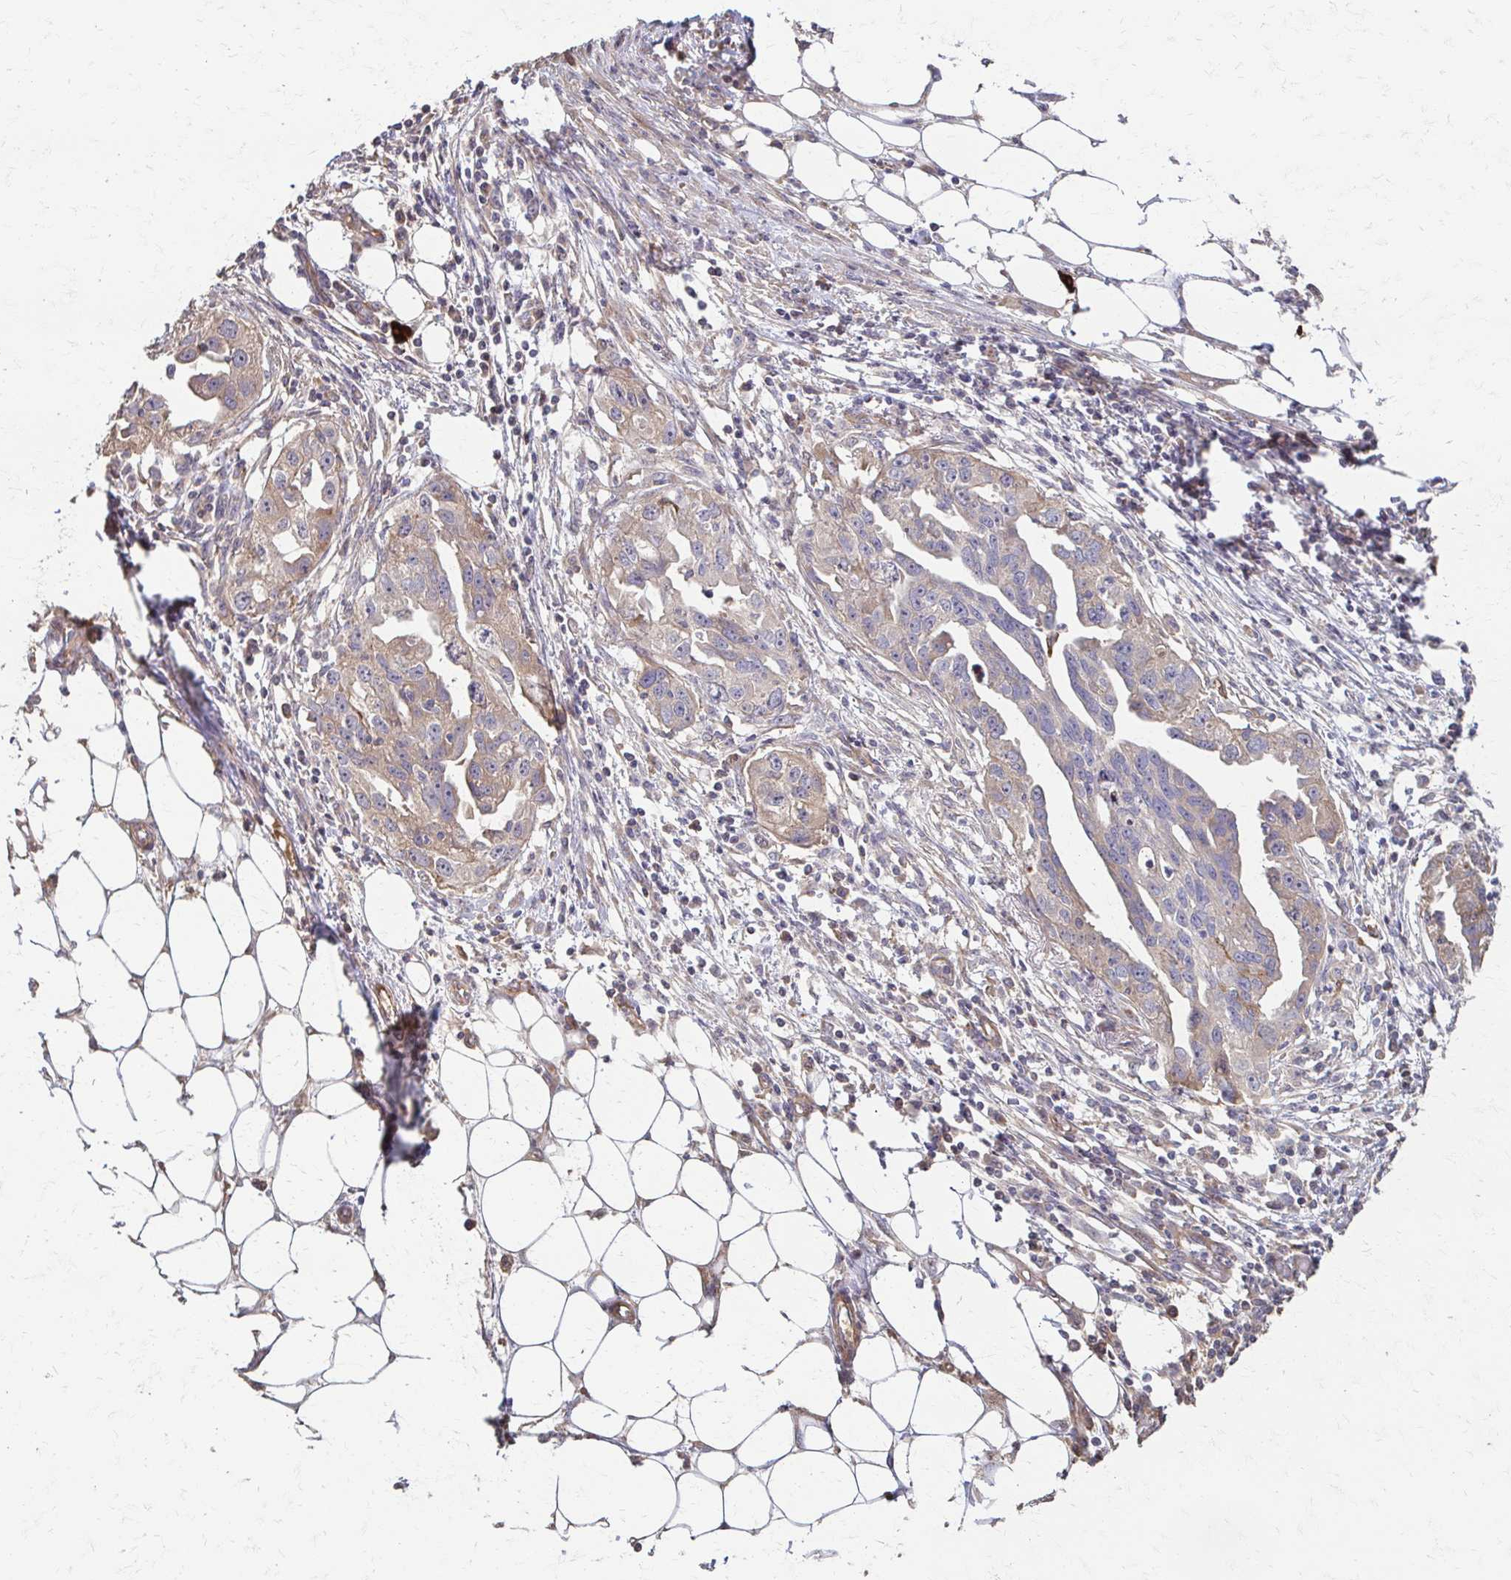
{"staining": {"intensity": "weak", "quantity": ">75%", "location": "cytoplasmic/membranous"}, "tissue": "ovarian cancer", "cell_type": "Tumor cells", "image_type": "cancer", "snomed": [{"axis": "morphology", "description": "Carcinoma, endometroid"}, {"axis": "morphology", "description": "Cystadenocarcinoma, serous, NOS"}, {"axis": "topography", "description": "Ovary"}], "caption": "The photomicrograph shows a brown stain indicating the presence of a protein in the cytoplasmic/membranous of tumor cells in ovarian cancer. The staining was performed using DAB, with brown indicating positive protein expression. Nuclei are stained blue with hematoxylin.", "gene": "IL18BP", "patient": {"sex": "female", "age": 45}}